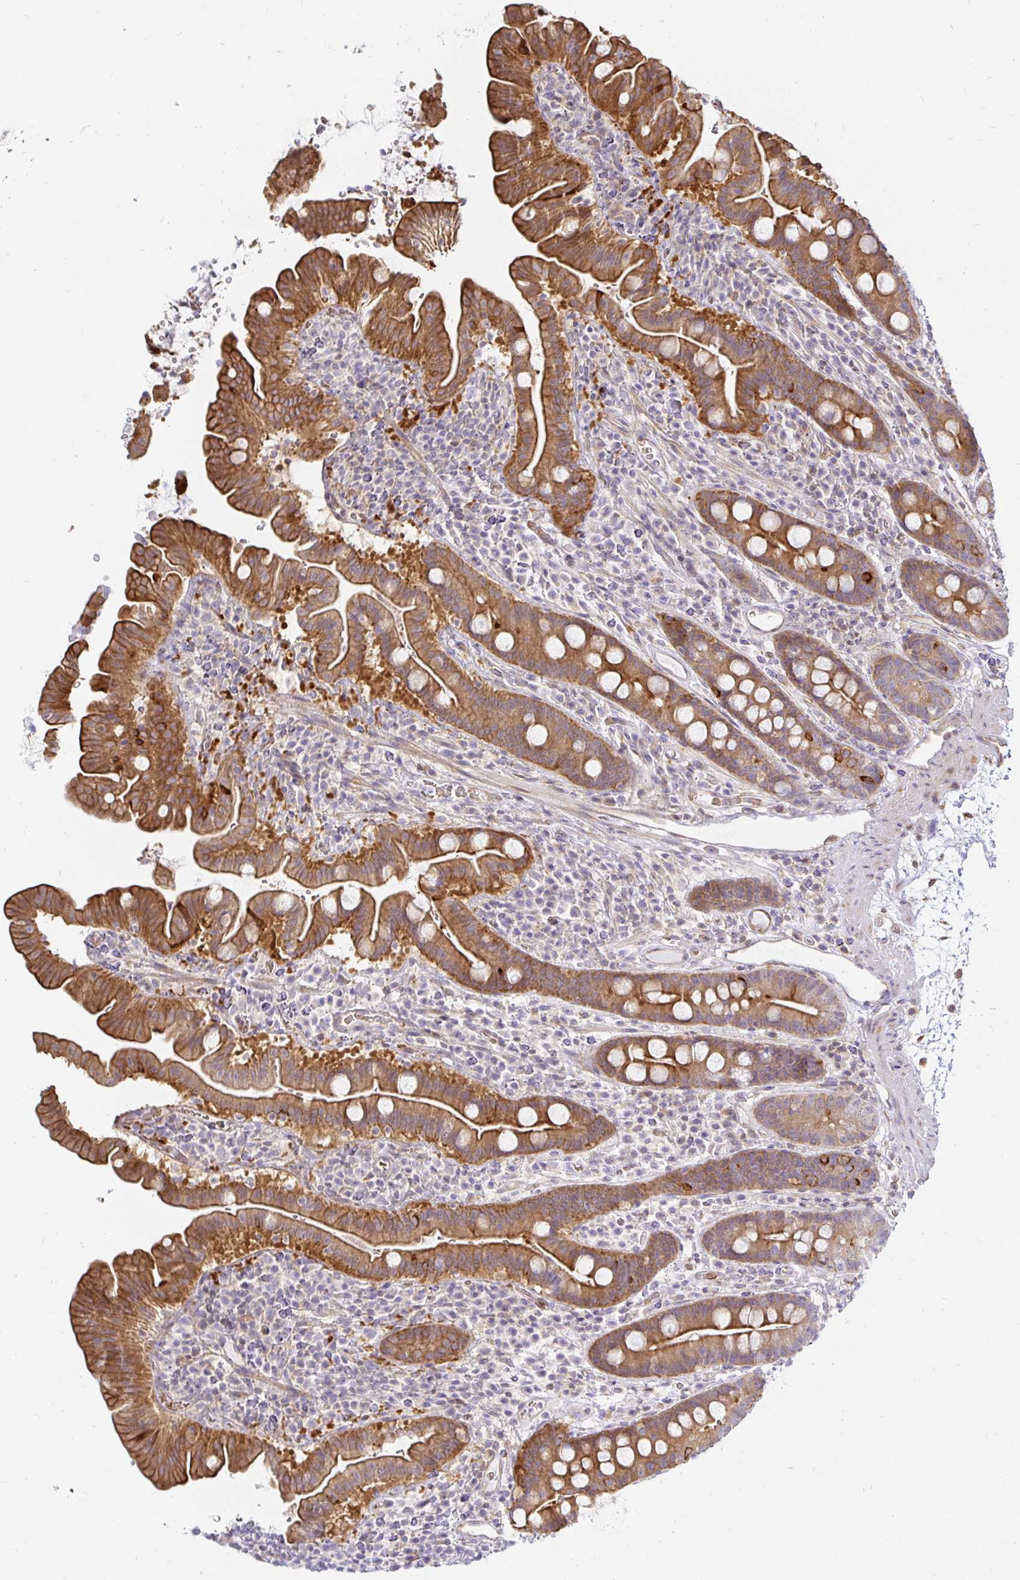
{"staining": {"intensity": "moderate", "quantity": "25%-75%", "location": "cytoplasmic/membranous"}, "tissue": "small intestine", "cell_type": "Glandular cells", "image_type": "normal", "snomed": [{"axis": "morphology", "description": "Normal tissue, NOS"}, {"axis": "topography", "description": "Small intestine"}], "caption": "Brown immunohistochemical staining in normal human small intestine demonstrates moderate cytoplasmic/membranous staining in about 25%-75% of glandular cells.", "gene": "CAST", "patient": {"sex": "male", "age": 26}}